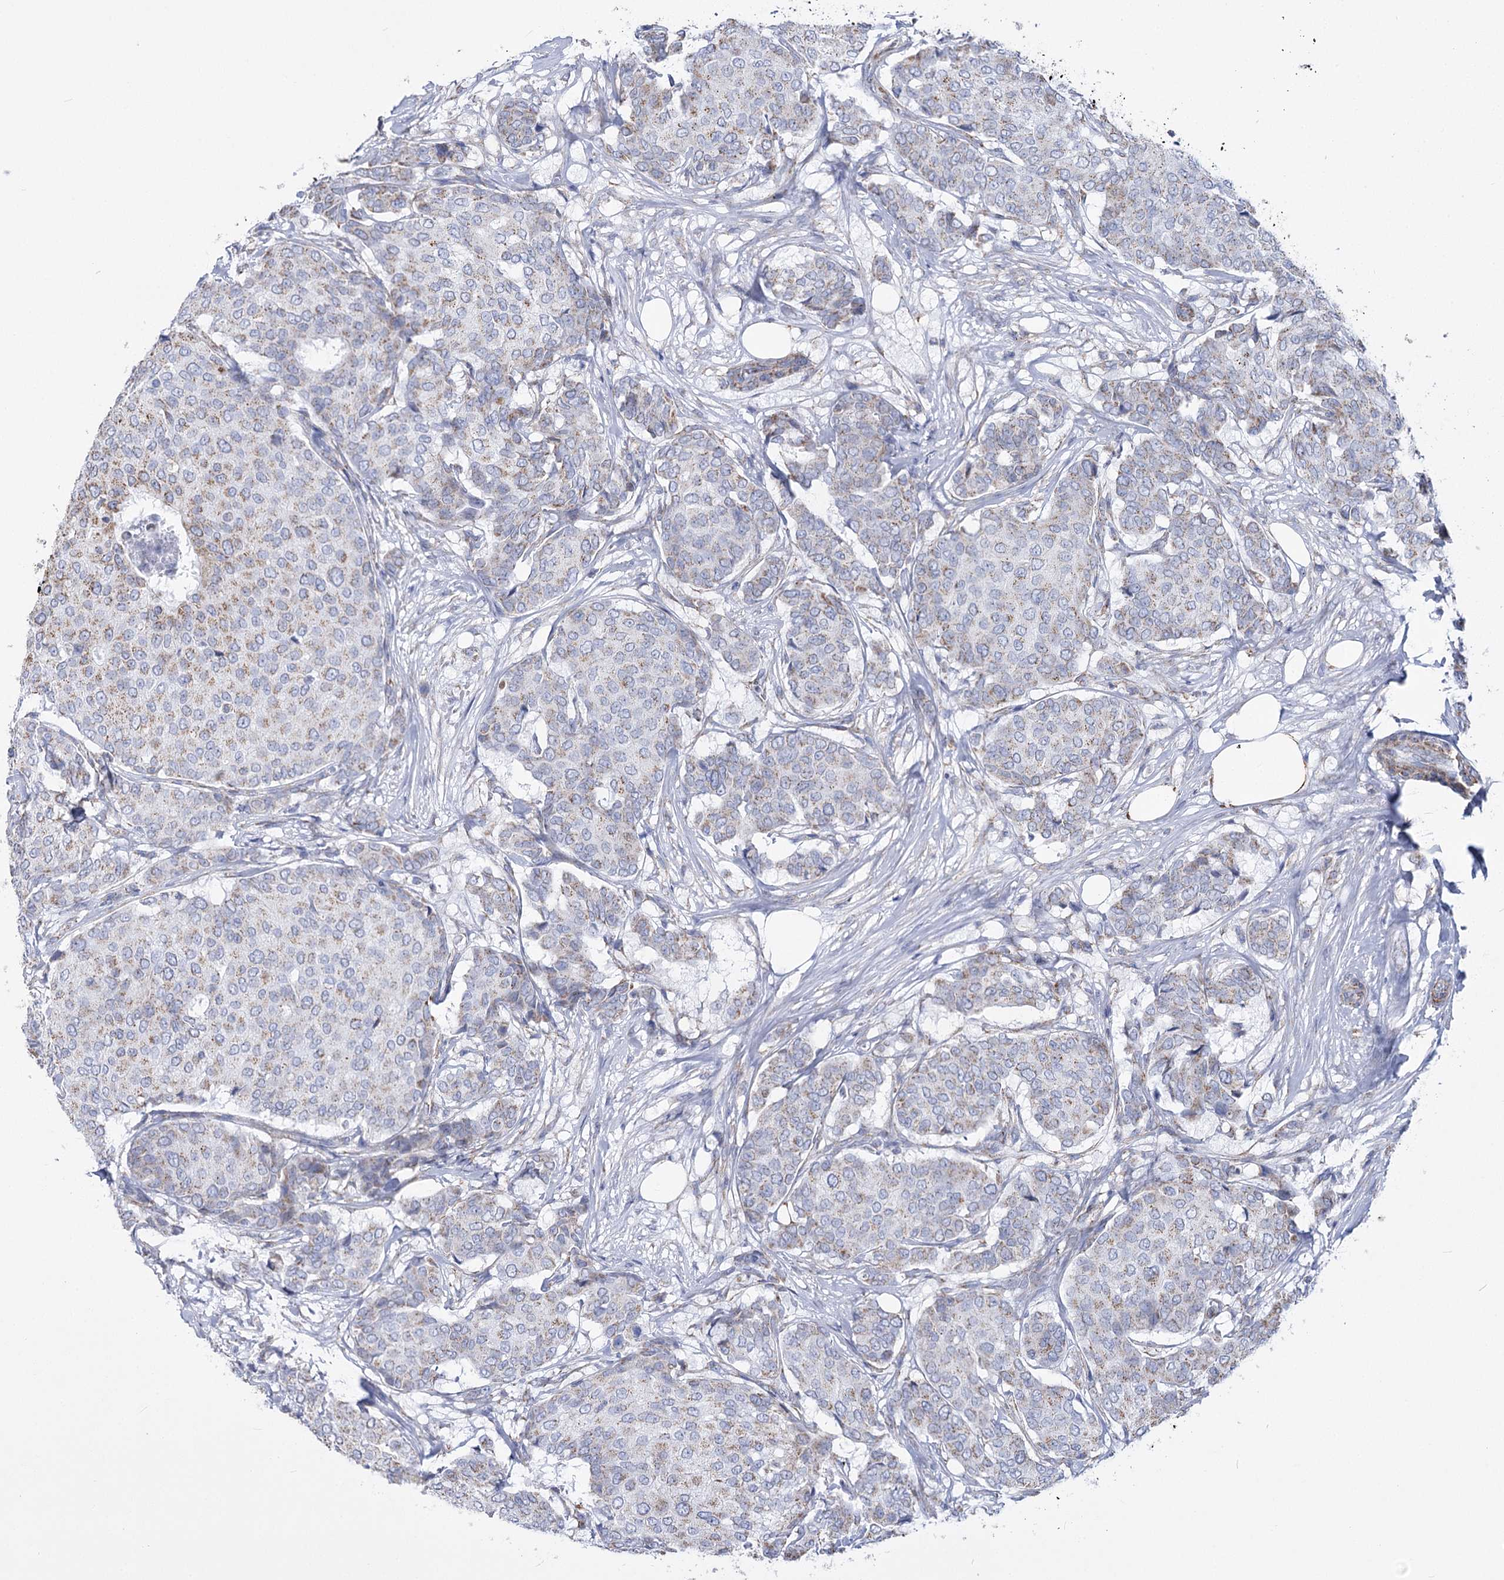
{"staining": {"intensity": "moderate", "quantity": "<25%", "location": "cytoplasmic/membranous"}, "tissue": "breast cancer", "cell_type": "Tumor cells", "image_type": "cancer", "snomed": [{"axis": "morphology", "description": "Duct carcinoma"}, {"axis": "topography", "description": "Breast"}], "caption": "Immunohistochemistry of human breast intraductal carcinoma displays low levels of moderate cytoplasmic/membranous staining in approximately <25% of tumor cells.", "gene": "PDHB", "patient": {"sex": "female", "age": 75}}